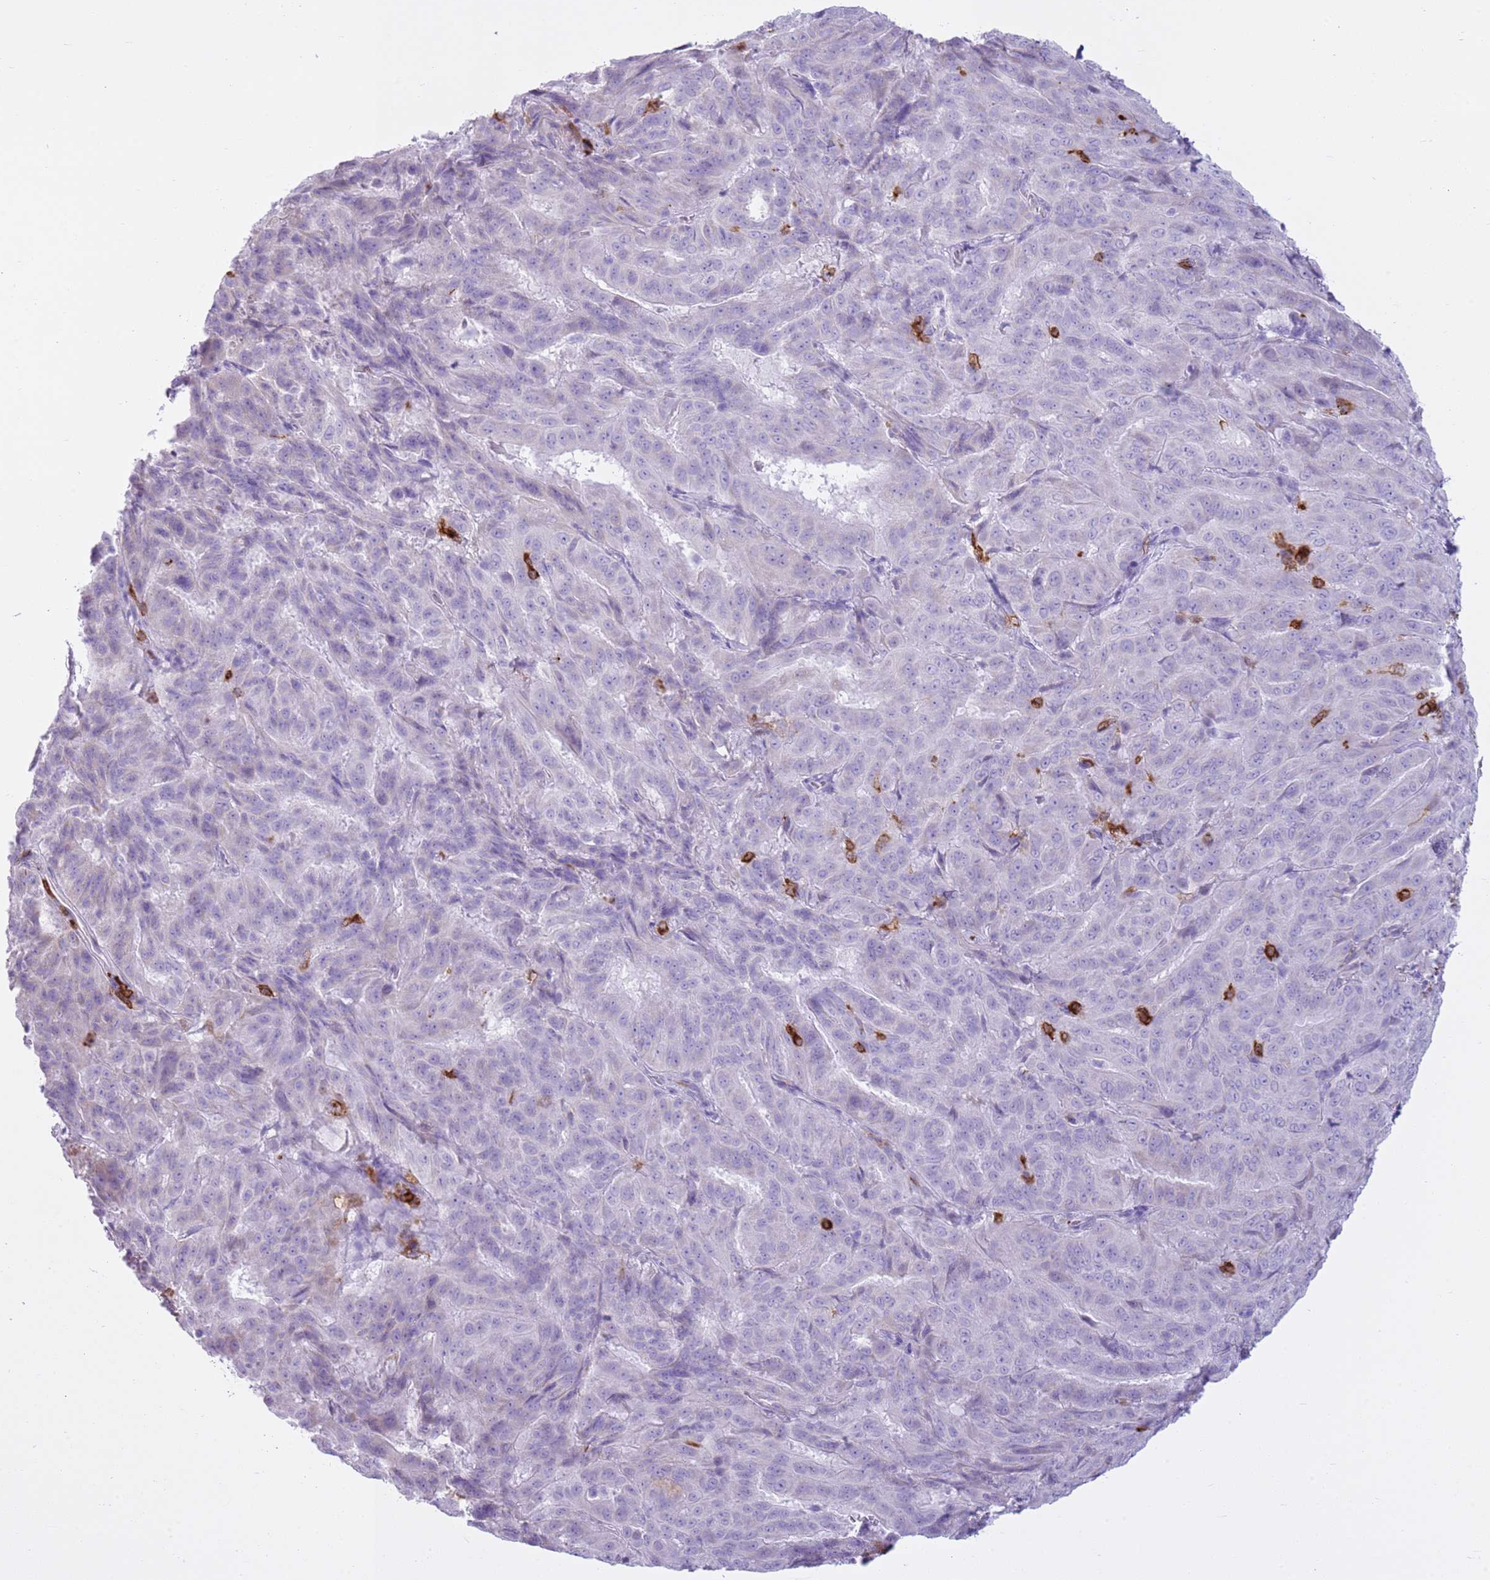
{"staining": {"intensity": "negative", "quantity": "none", "location": "none"}, "tissue": "pancreatic cancer", "cell_type": "Tumor cells", "image_type": "cancer", "snomed": [{"axis": "morphology", "description": "Adenocarcinoma, NOS"}, {"axis": "topography", "description": "Pancreas"}], "caption": "This image is of pancreatic cancer (adenocarcinoma) stained with IHC to label a protein in brown with the nuclei are counter-stained blue. There is no staining in tumor cells.", "gene": "CD177", "patient": {"sex": "male", "age": 63}}